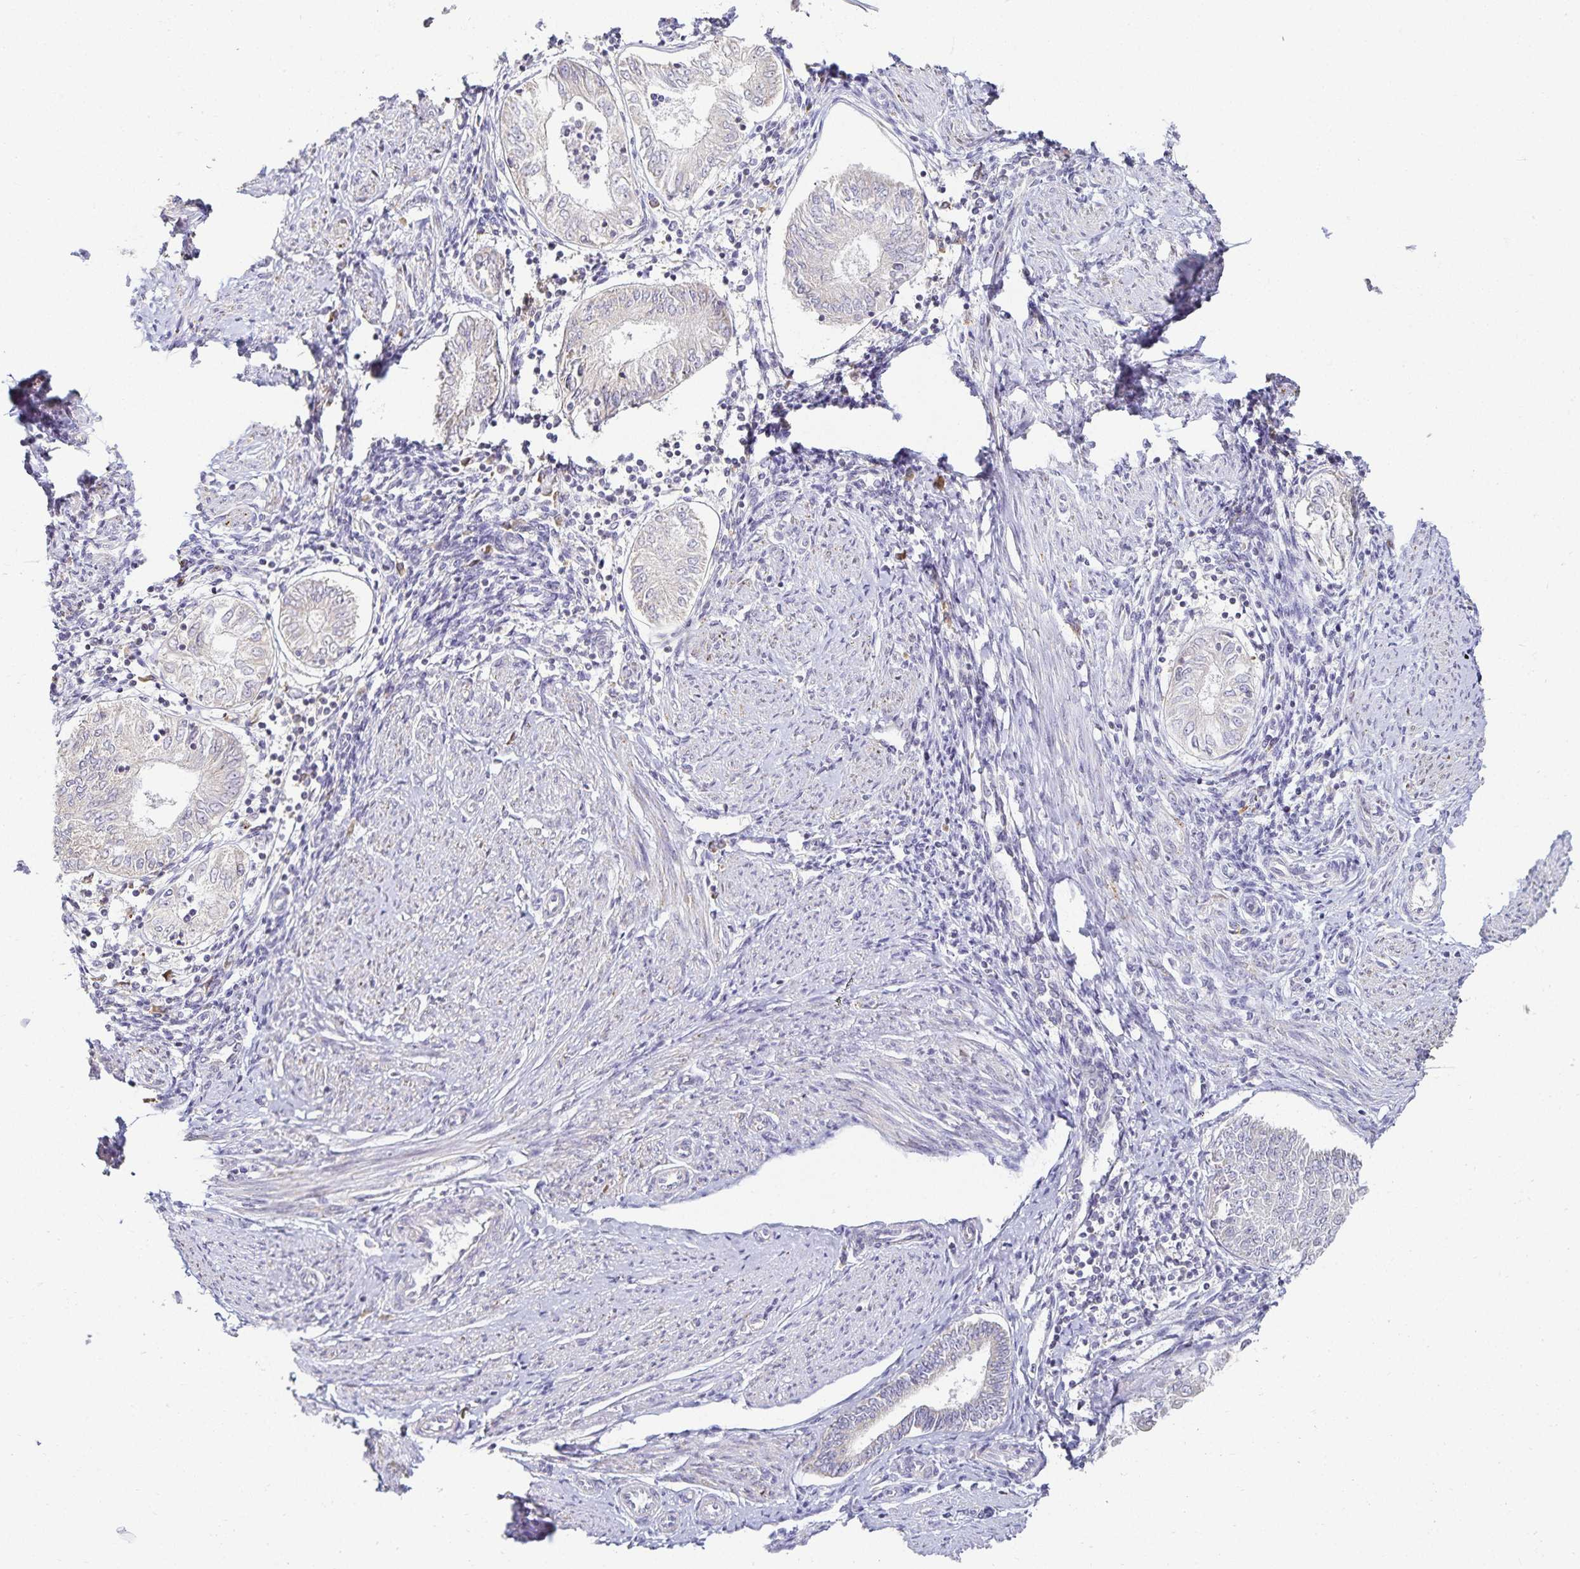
{"staining": {"intensity": "negative", "quantity": "none", "location": "none"}, "tissue": "endometrial cancer", "cell_type": "Tumor cells", "image_type": "cancer", "snomed": [{"axis": "morphology", "description": "Adenocarcinoma, NOS"}, {"axis": "topography", "description": "Endometrium"}], "caption": "A histopathology image of endometrial cancer stained for a protein exhibits no brown staining in tumor cells. (Brightfield microscopy of DAB (3,3'-diaminobenzidine) IHC at high magnification).", "gene": "GP2", "patient": {"sex": "female", "age": 68}}